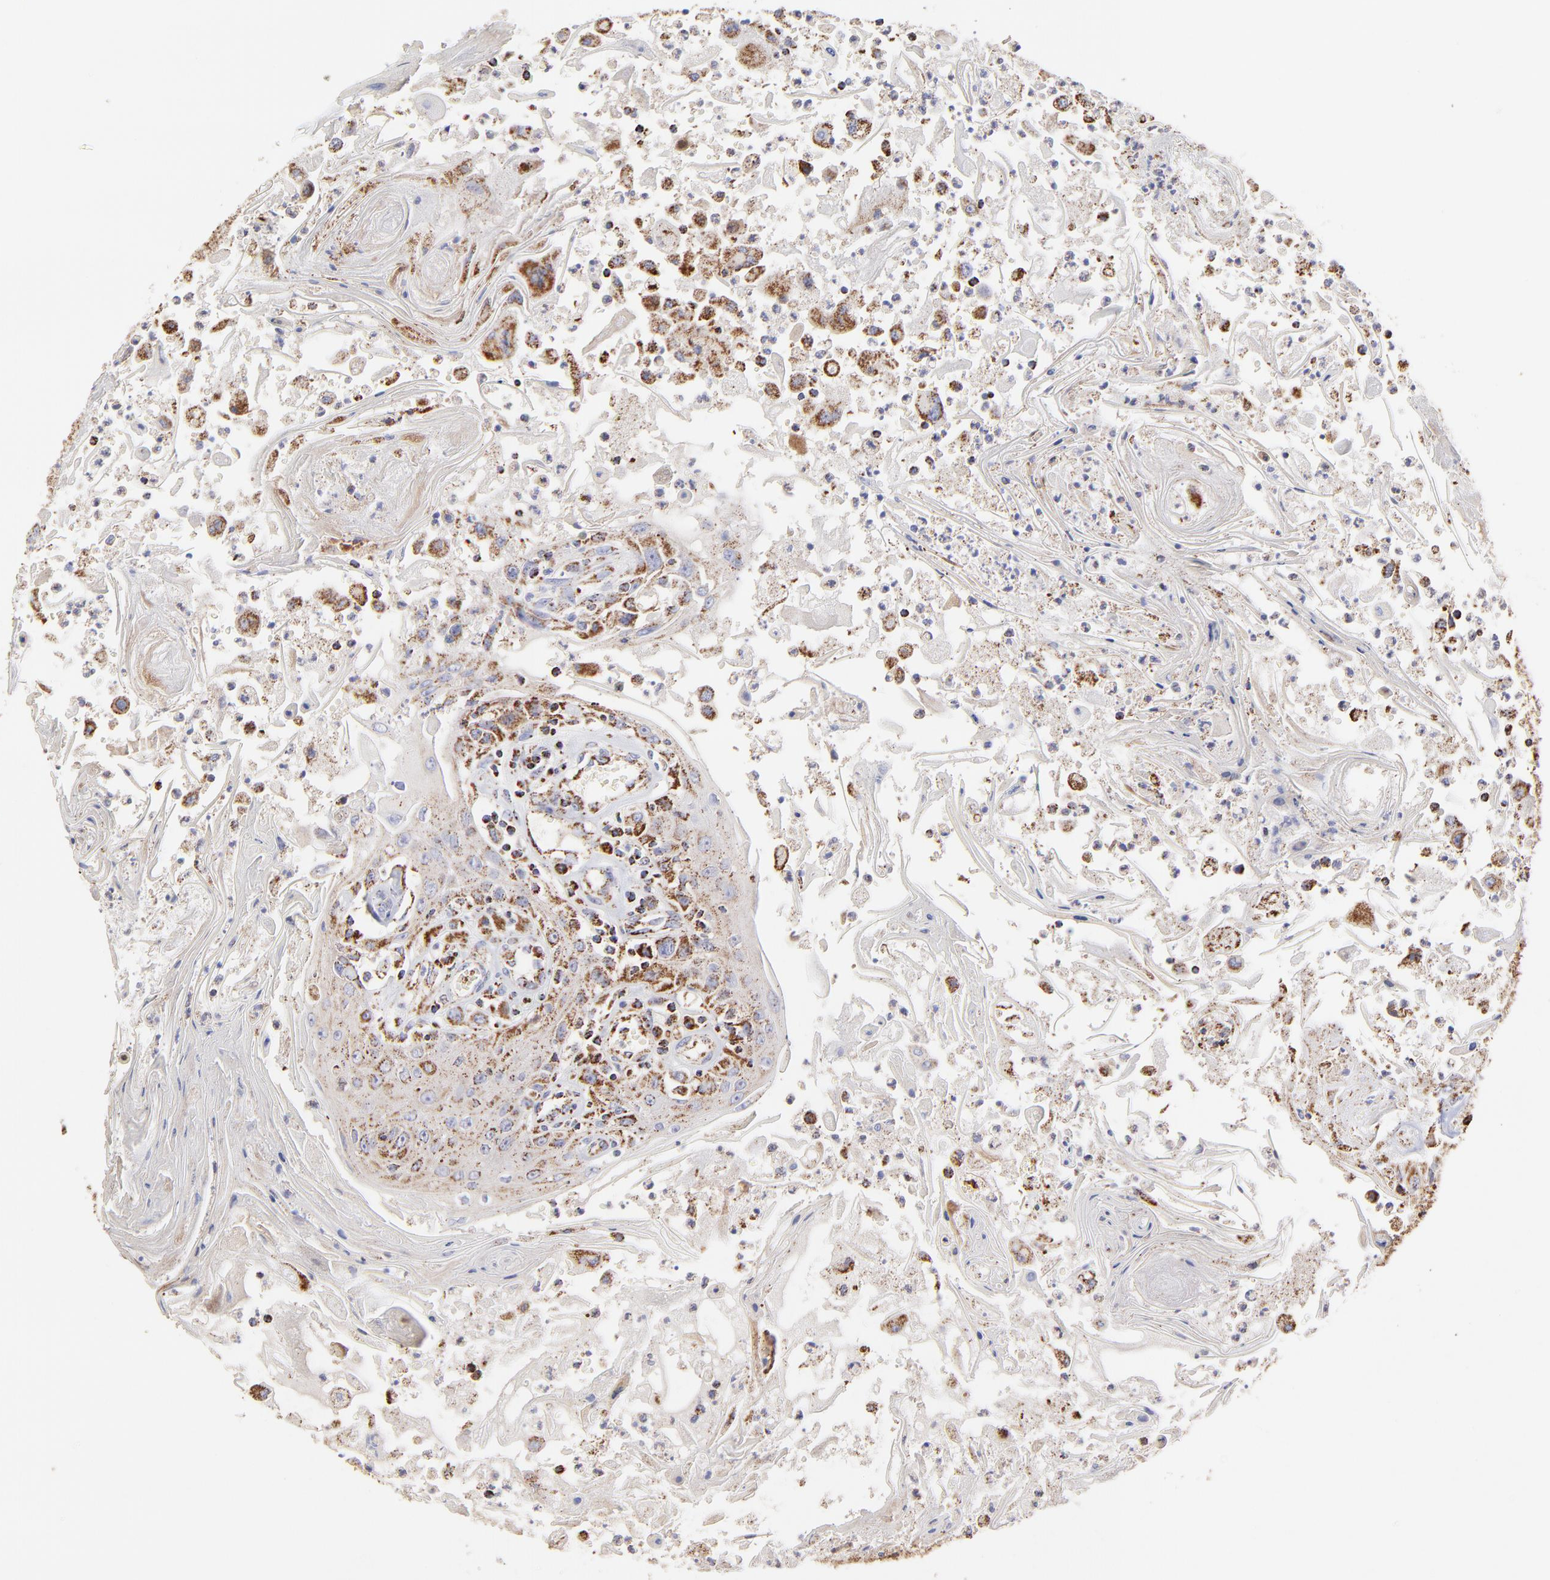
{"staining": {"intensity": "weak", "quantity": "25%-75%", "location": "cytoplasmic/membranous"}, "tissue": "head and neck cancer", "cell_type": "Tumor cells", "image_type": "cancer", "snomed": [{"axis": "morphology", "description": "Squamous cell carcinoma, NOS"}, {"axis": "topography", "description": "Oral tissue"}, {"axis": "topography", "description": "Head-Neck"}], "caption": "This photomicrograph shows IHC staining of squamous cell carcinoma (head and neck), with low weak cytoplasmic/membranous positivity in about 25%-75% of tumor cells.", "gene": "ECH1", "patient": {"sex": "female", "age": 76}}